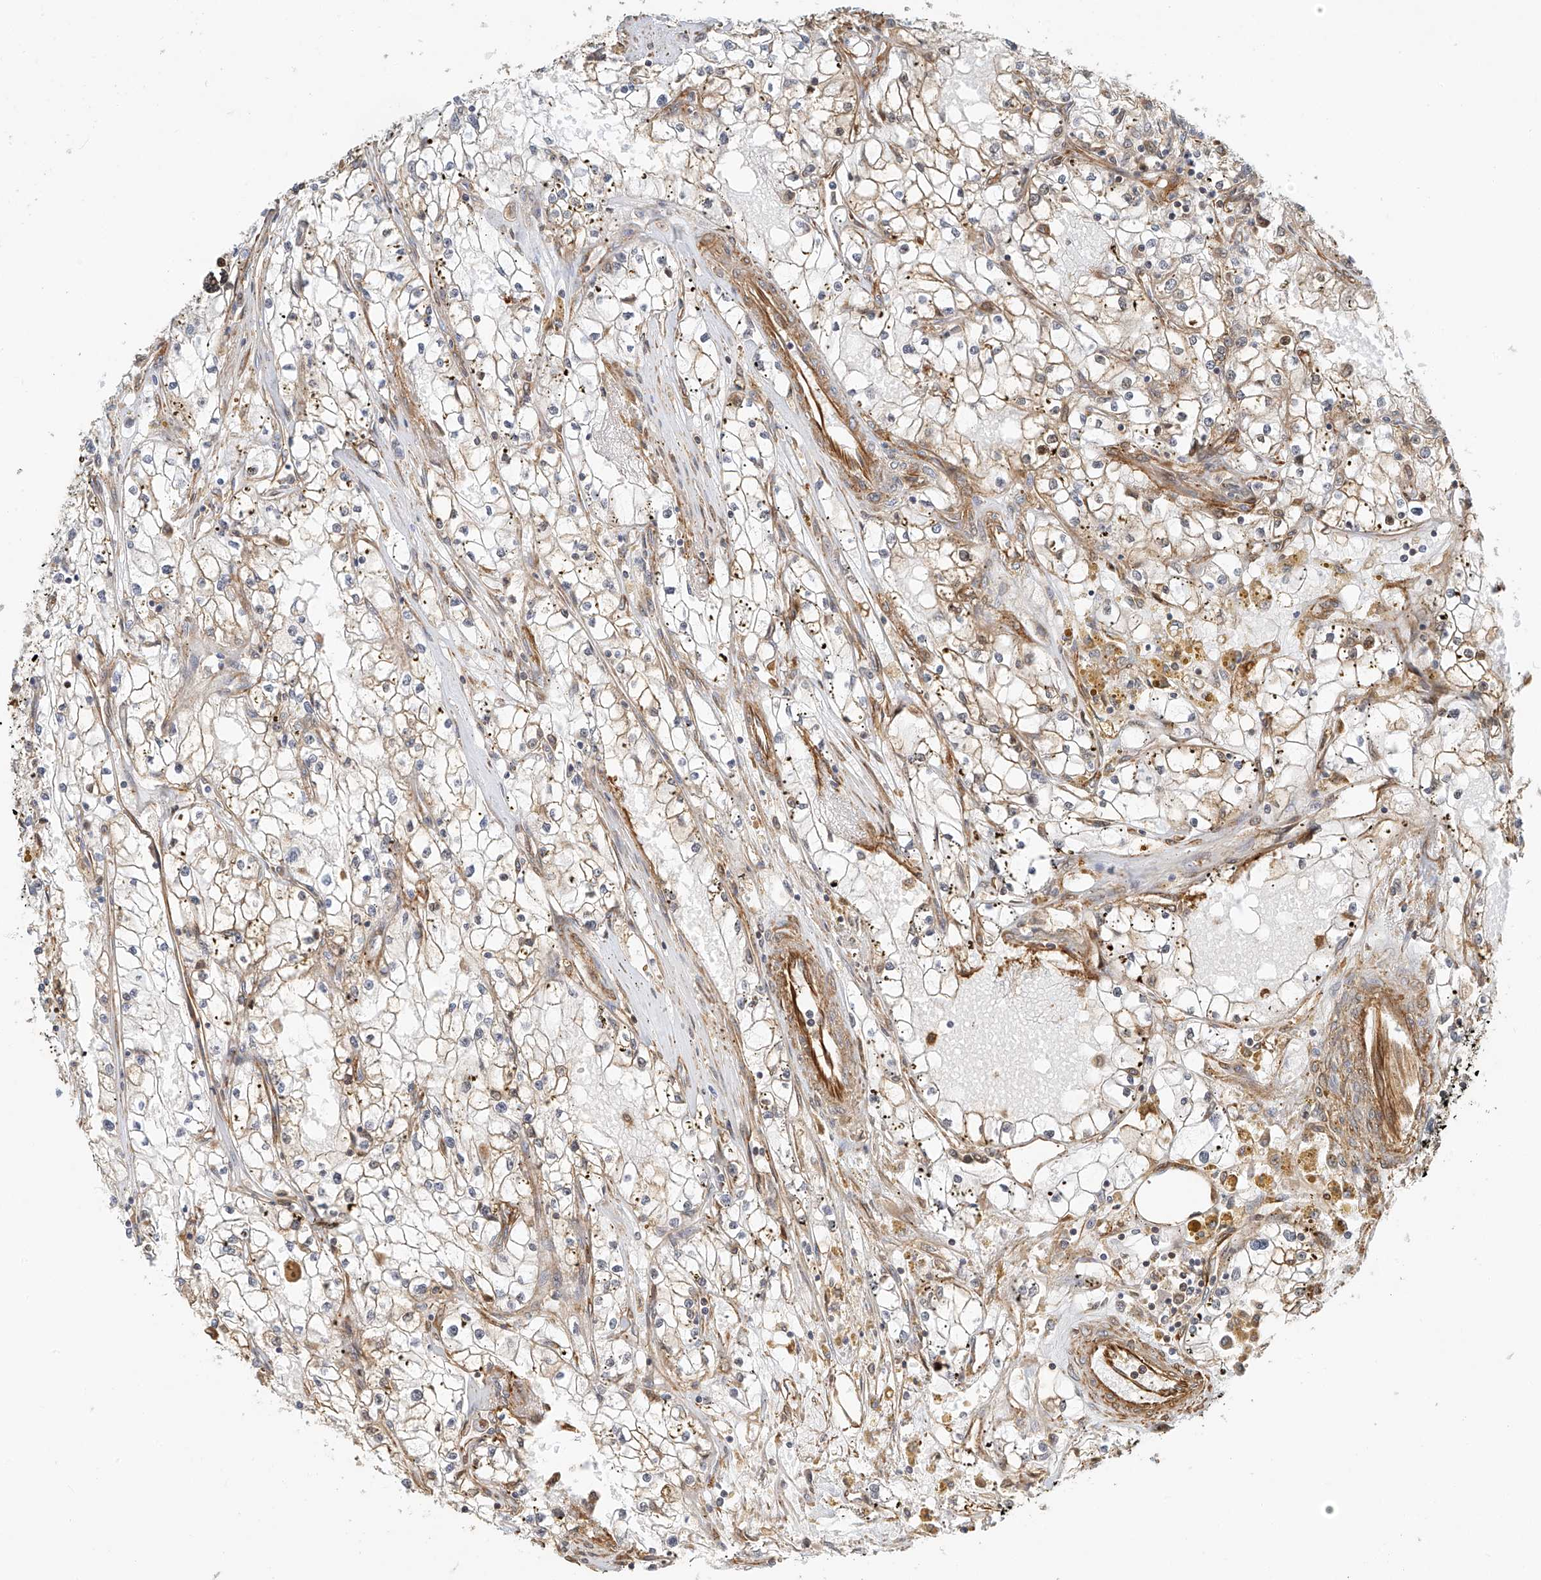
{"staining": {"intensity": "negative", "quantity": "none", "location": "none"}, "tissue": "renal cancer", "cell_type": "Tumor cells", "image_type": "cancer", "snomed": [{"axis": "morphology", "description": "Adenocarcinoma, NOS"}, {"axis": "topography", "description": "Kidney"}], "caption": "Renal adenocarcinoma was stained to show a protein in brown. There is no significant expression in tumor cells. The staining is performed using DAB (3,3'-diaminobenzidine) brown chromogen with nuclei counter-stained in using hematoxylin.", "gene": "CSMD3", "patient": {"sex": "male", "age": 56}}